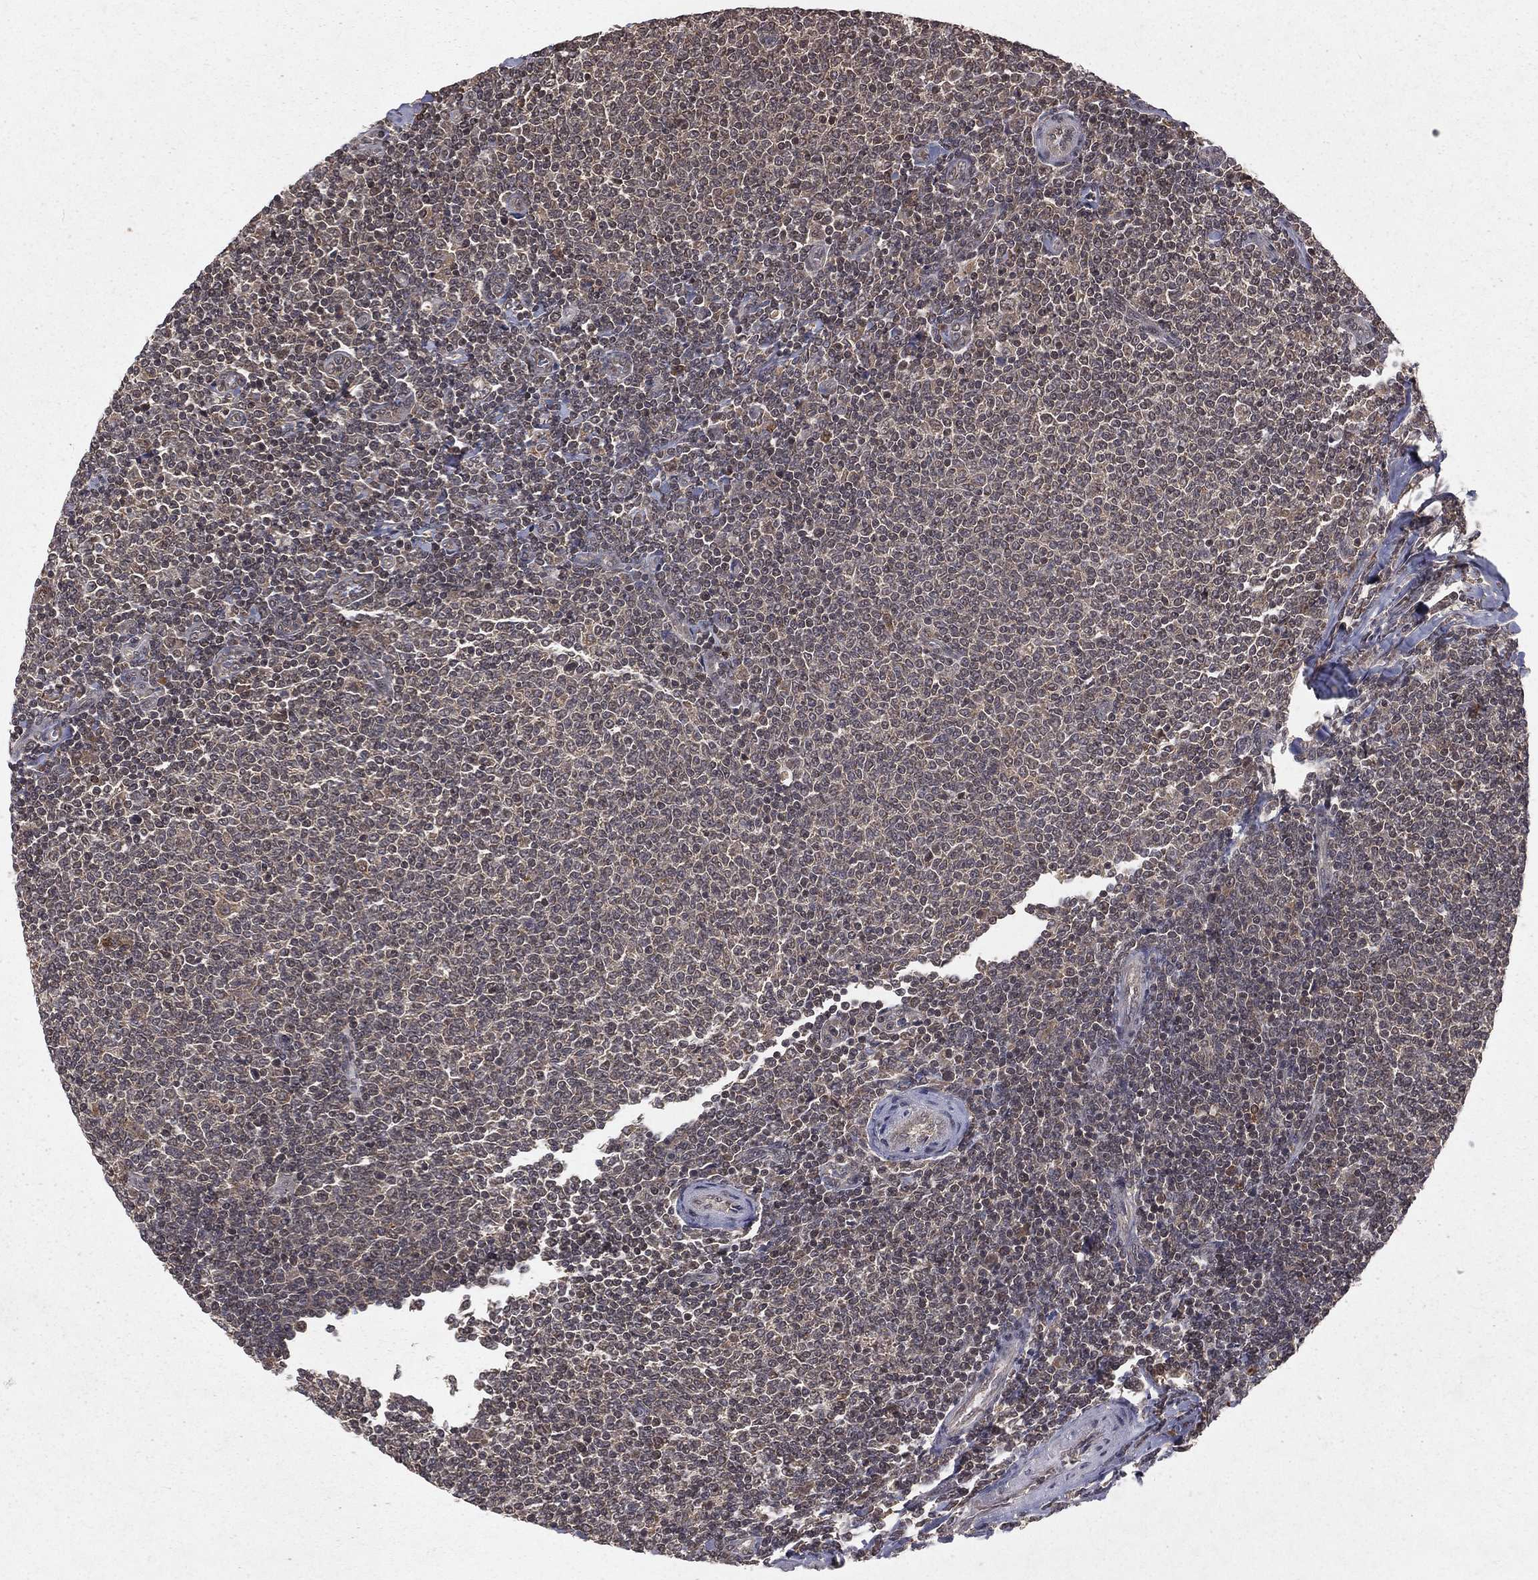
{"staining": {"intensity": "negative", "quantity": "none", "location": "none"}, "tissue": "lymphoma", "cell_type": "Tumor cells", "image_type": "cancer", "snomed": [{"axis": "morphology", "description": "Malignant lymphoma, non-Hodgkin's type, Low grade"}, {"axis": "topography", "description": "Lymph node"}], "caption": "Human low-grade malignant lymphoma, non-Hodgkin's type stained for a protein using immunohistochemistry (IHC) displays no staining in tumor cells.", "gene": "ZDHHC15", "patient": {"sex": "male", "age": 52}}